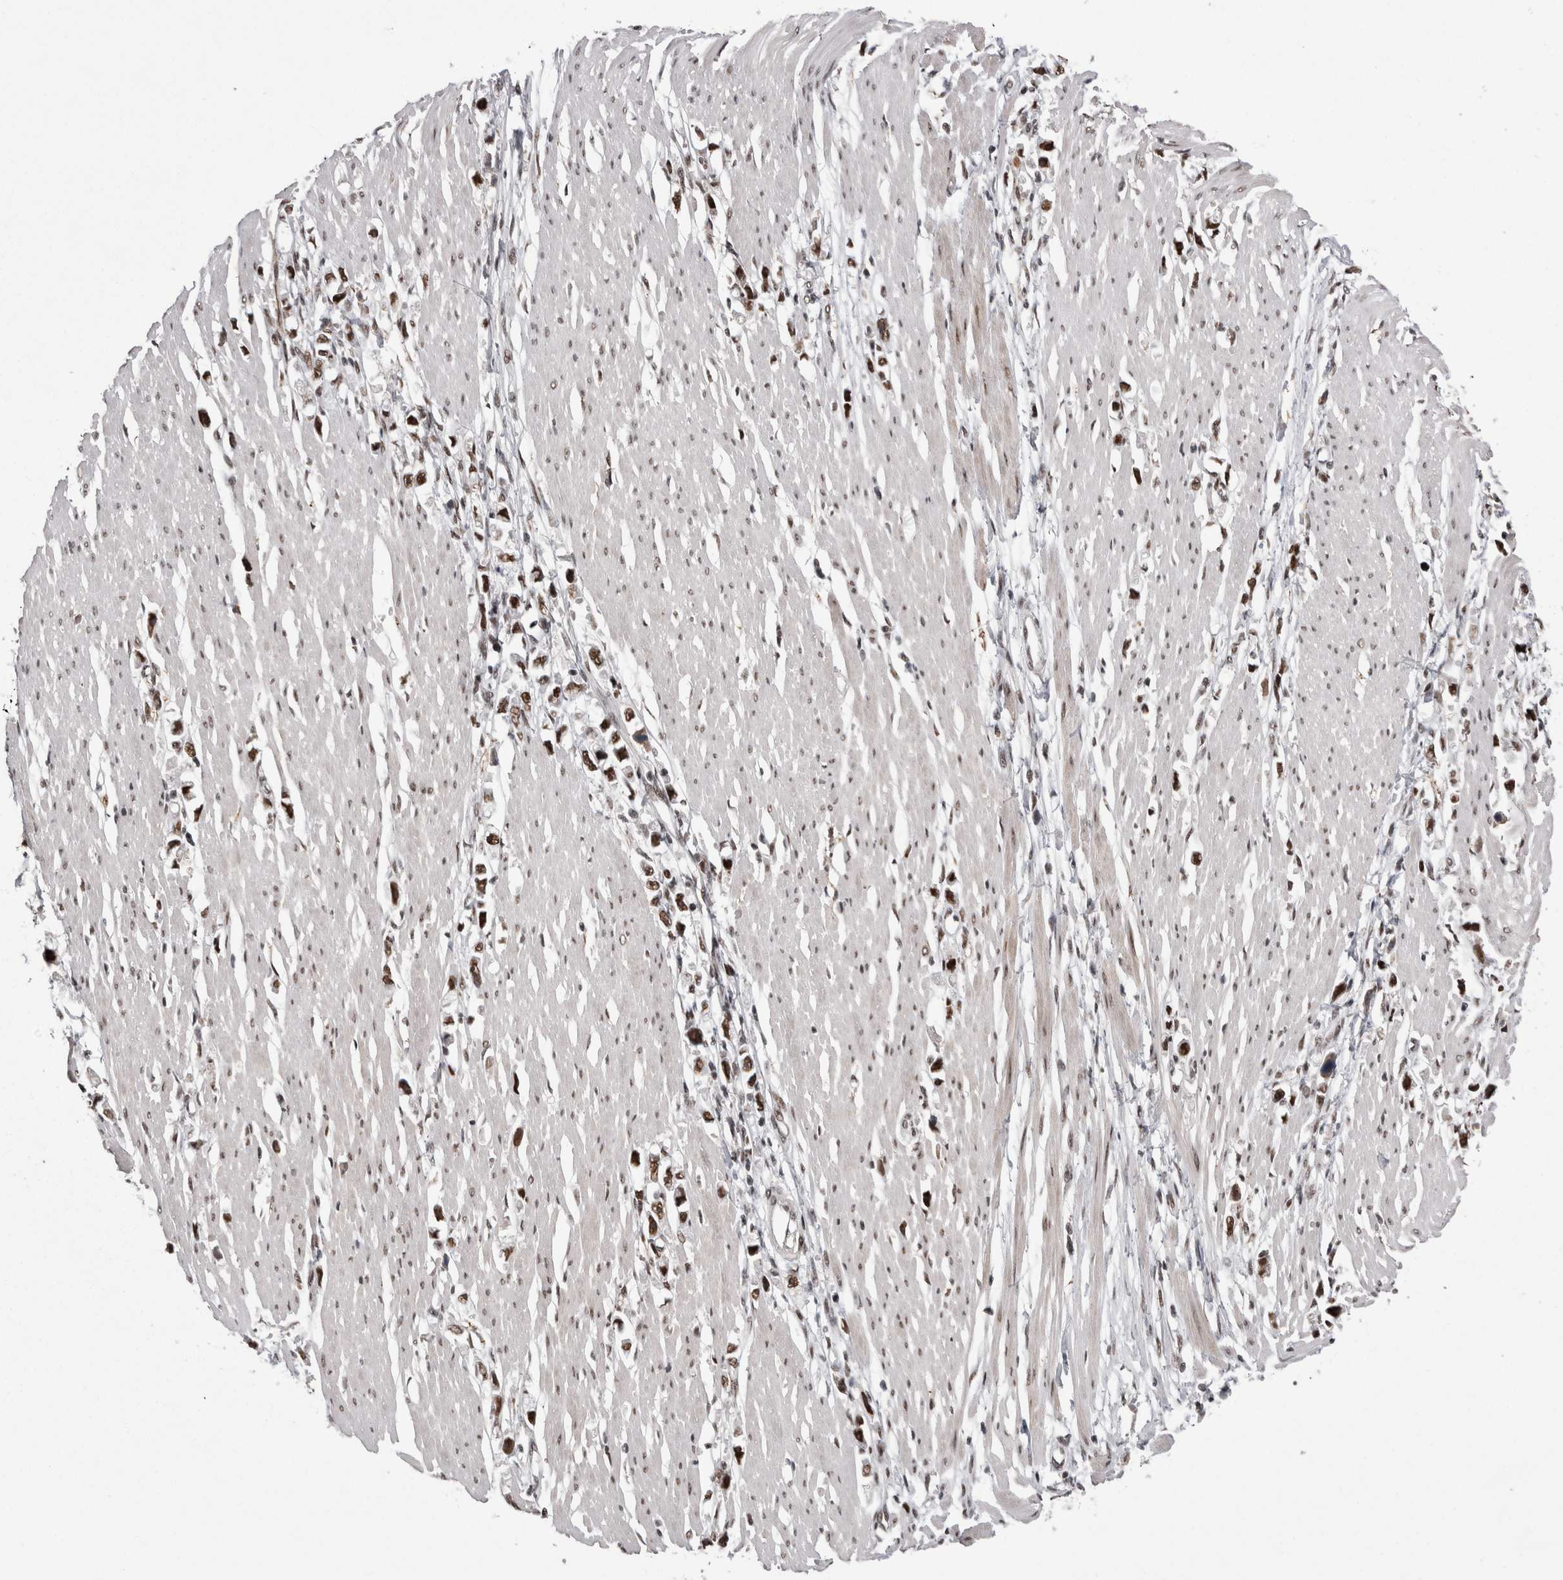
{"staining": {"intensity": "strong", "quantity": ">75%", "location": "nuclear"}, "tissue": "stomach cancer", "cell_type": "Tumor cells", "image_type": "cancer", "snomed": [{"axis": "morphology", "description": "Adenocarcinoma, NOS"}, {"axis": "topography", "description": "Stomach"}], "caption": "Stomach cancer stained with immunohistochemistry displays strong nuclear staining in about >75% of tumor cells.", "gene": "DMTF1", "patient": {"sex": "female", "age": 59}}